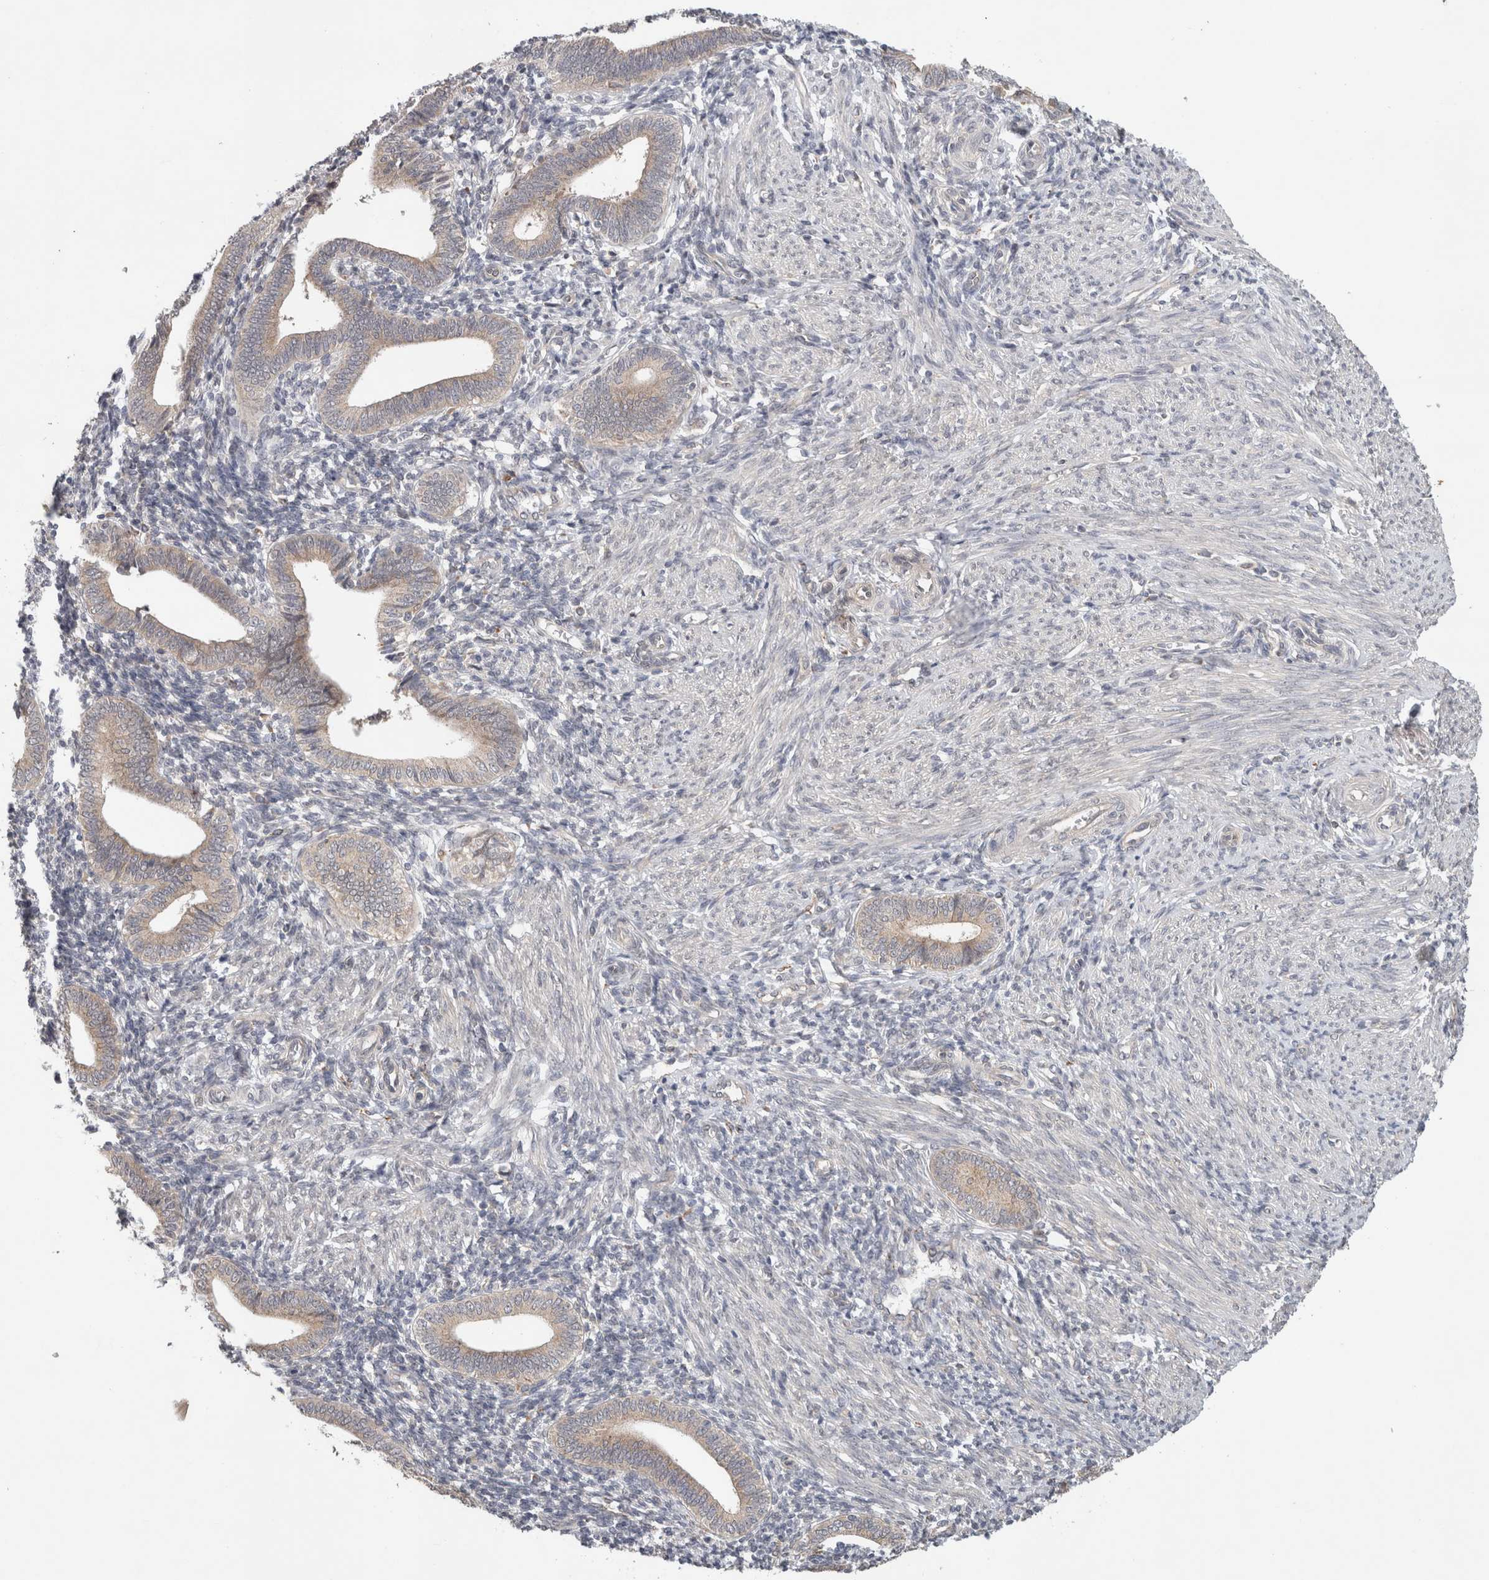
{"staining": {"intensity": "negative", "quantity": "none", "location": "none"}, "tissue": "endometrium", "cell_type": "Cells in endometrial stroma", "image_type": "normal", "snomed": [{"axis": "morphology", "description": "Normal tissue, NOS"}, {"axis": "topography", "description": "Uterus"}, {"axis": "topography", "description": "Endometrium"}], "caption": "There is no significant staining in cells in endometrial stroma of endometrium. (DAB immunohistochemistry visualized using brightfield microscopy, high magnification).", "gene": "SGK1", "patient": {"sex": "female", "age": 33}}